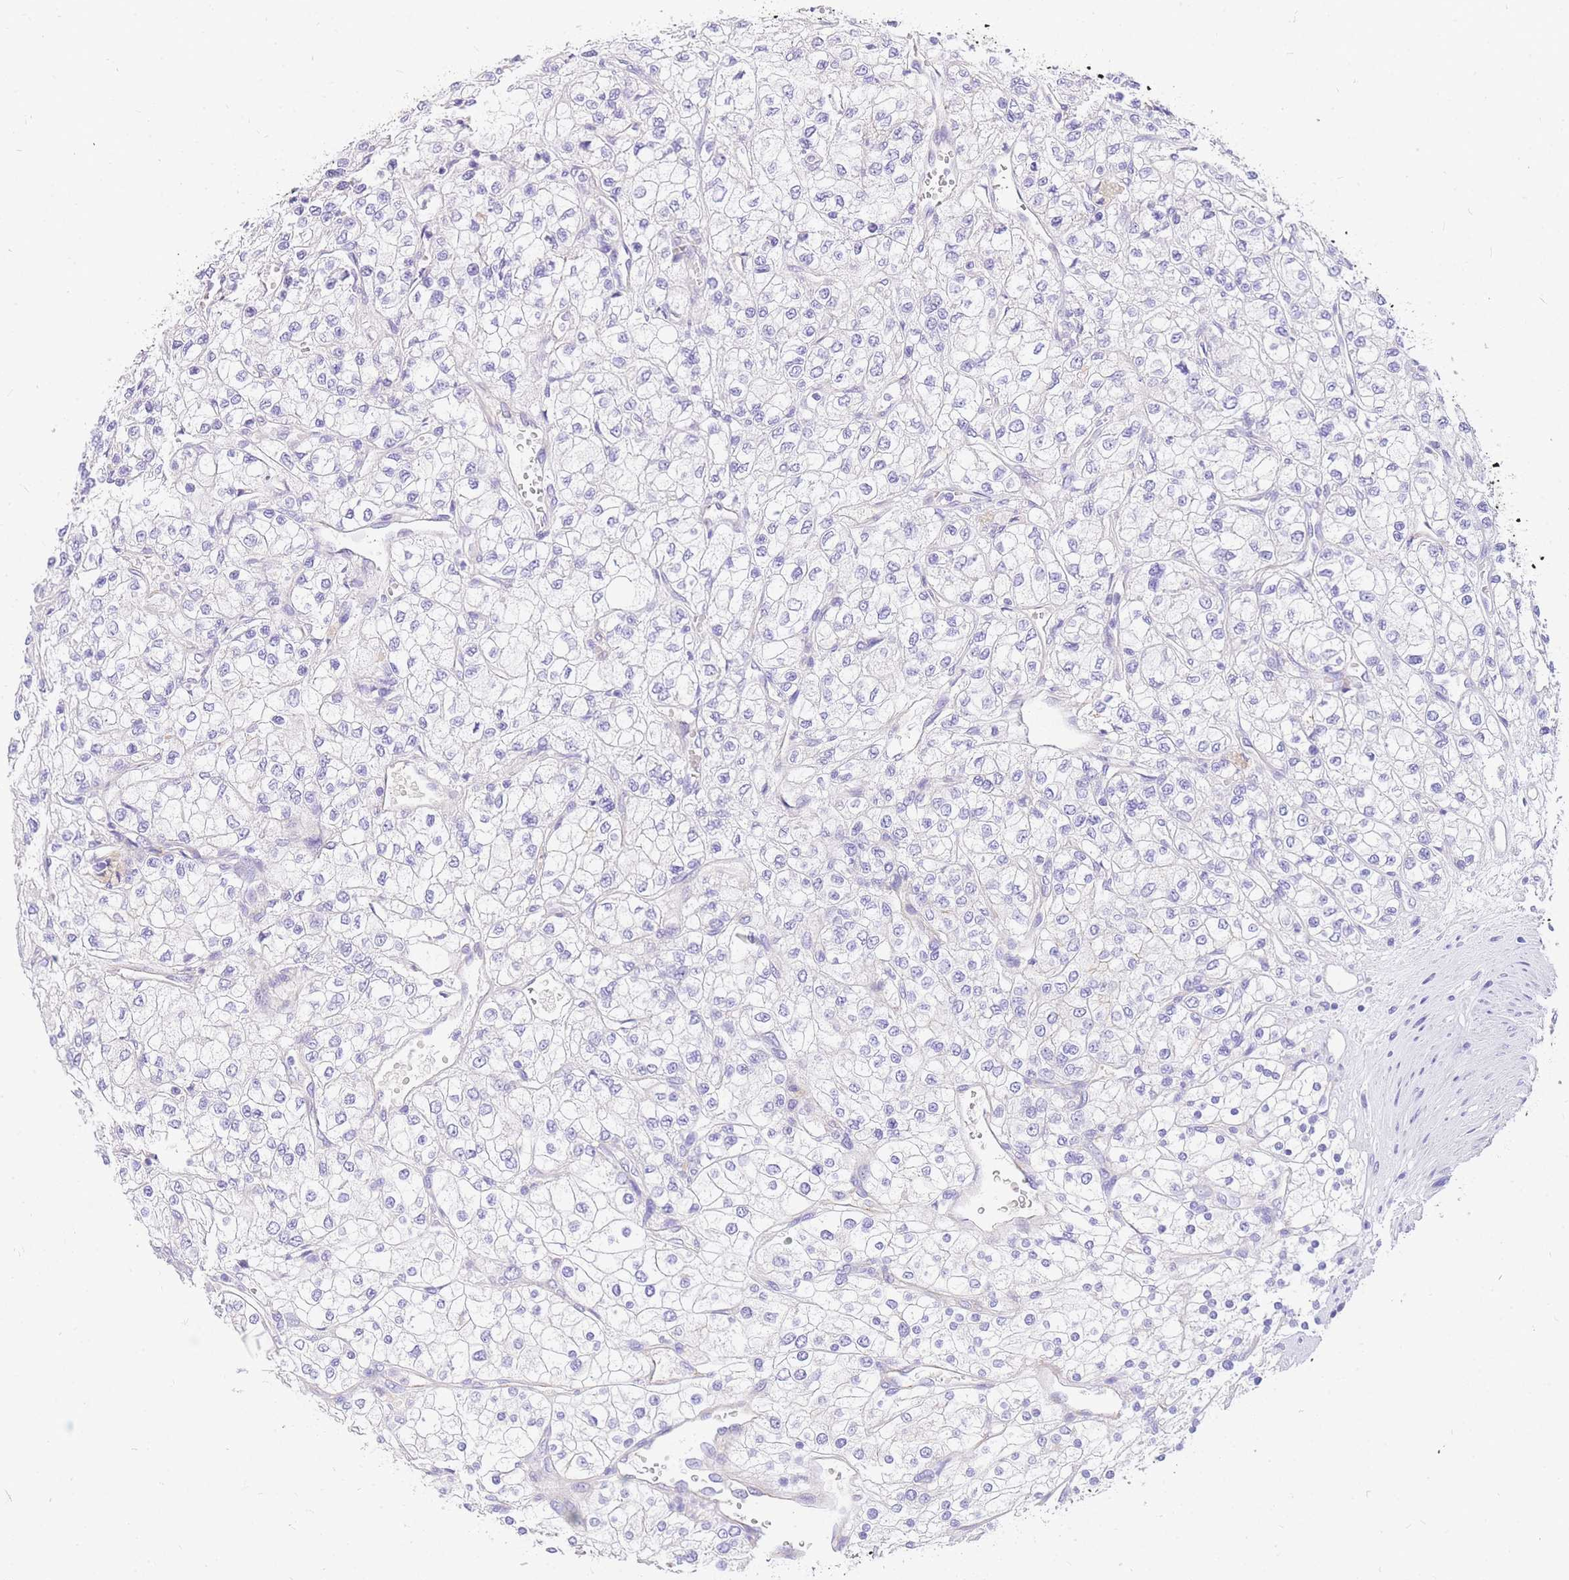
{"staining": {"intensity": "negative", "quantity": "none", "location": "none"}, "tissue": "renal cancer", "cell_type": "Tumor cells", "image_type": "cancer", "snomed": [{"axis": "morphology", "description": "Adenocarcinoma, NOS"}, {"axis": "topography", "description": "Kidney"}], "caption": "This photomicrograph is of renal adenocarcinoma stained with IHC to label a protein in brown with the nuclei are counter-stained blue. There is no staining in tumor cells. (DAB (3,3'-diaminobenzidine) immunohistochemistry visualized using brightfield microscopy, high magnification).", "gene": "UPK1A", "patient": {"sex": "male", "age": 80}}